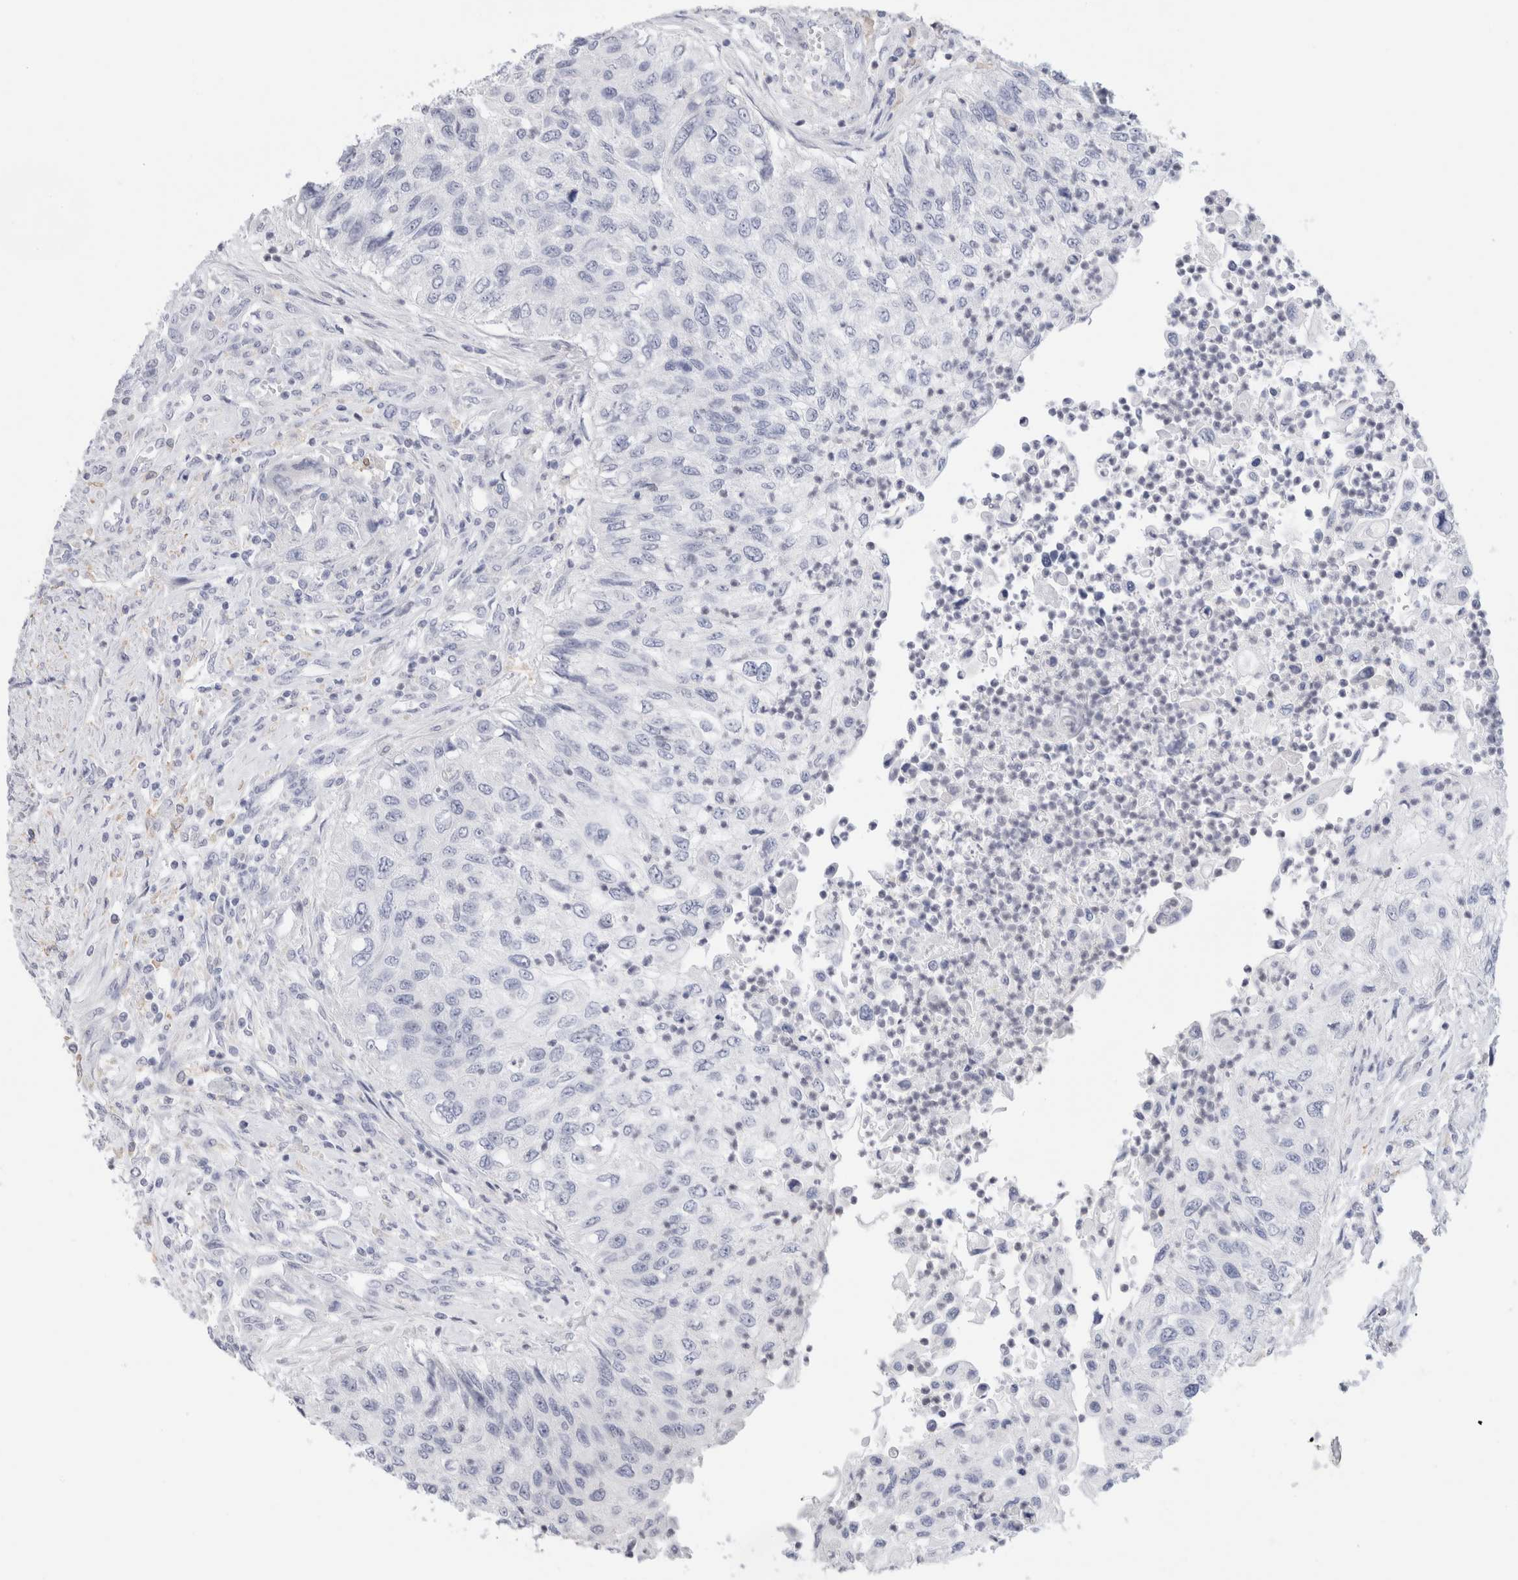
{"staining": {"intensity": "negative", "quantity": "none", "location": "none"}, "tissue": "urothelial cancer", "cell_type": "Tumor cells", "image_type": "cancer", "snomed": [{"axis": "morphology", "description": "Urothelial carcinoma, High grade"}, {"axis": "topography", "description": "Urinary bladder"}], "caption": "Image shows no significant protein positivity in tumor cells of urothelial carcinoma (high-grade).", "gene": "ADAM30", "patient": {"sex": "female", "age": 60}}